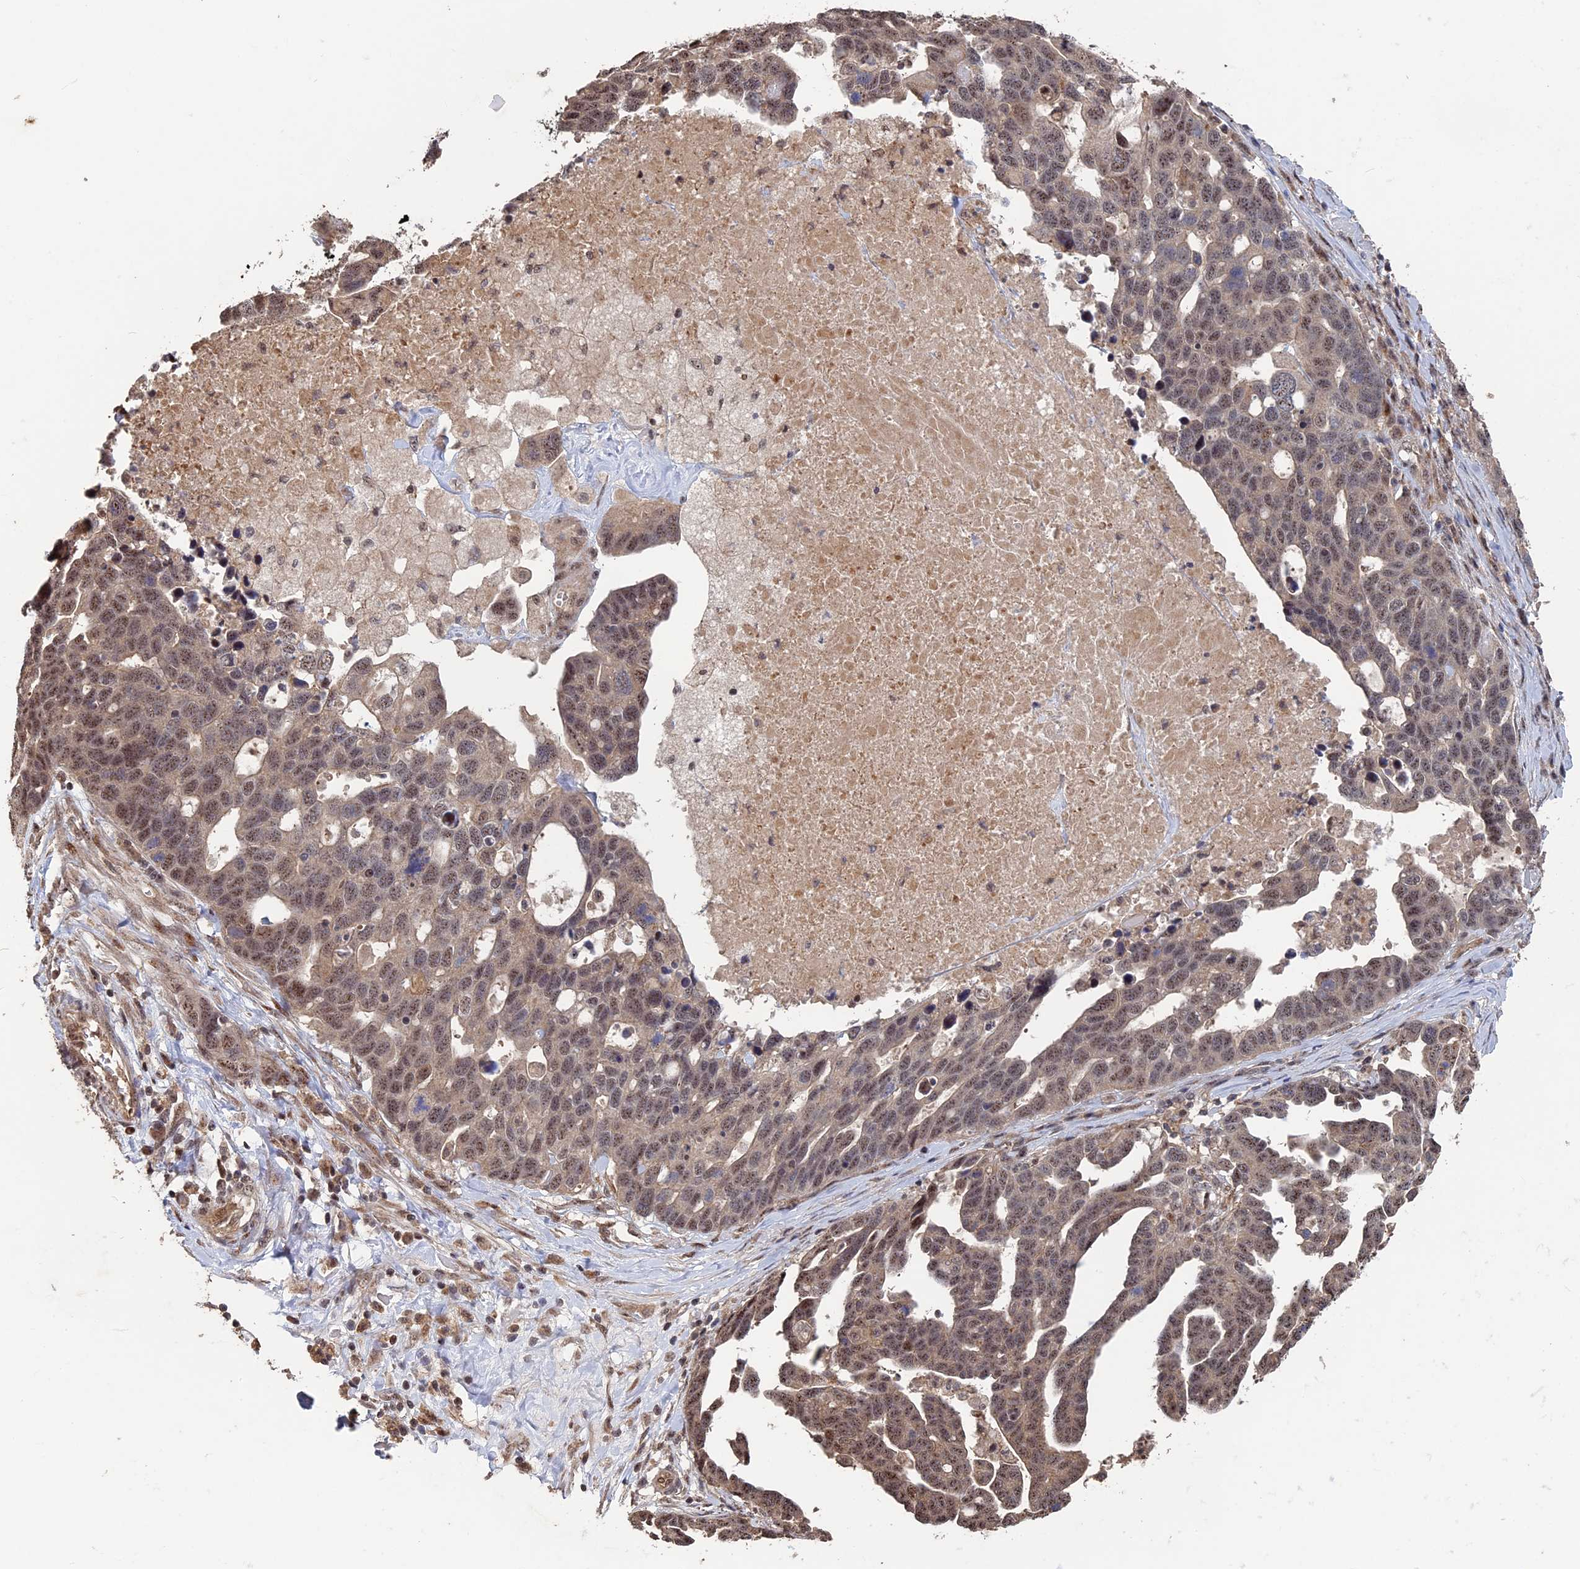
{"staining": {"intensity": "moderate", "quantity": ">75%", "location": "nuclear"}, "tissue": "ovarian cancer", "cell_type": "Tumor cells", "image_type": "cancer", "snomed": [{"axis": "morphology", "description": "Cystadenocarcinoma, serous, NOS"}, {"axis": "topography", "description": "Ovary"}], "caption": "There is medium levels of moderate nuclear expression in tumor cells of ovarian serous cystadenocarcinoma, as demonstrated by immunohistochemical staining (brown color).", "gene": "KIAA1328", "patient": {"sex": "female", "age": 54}}